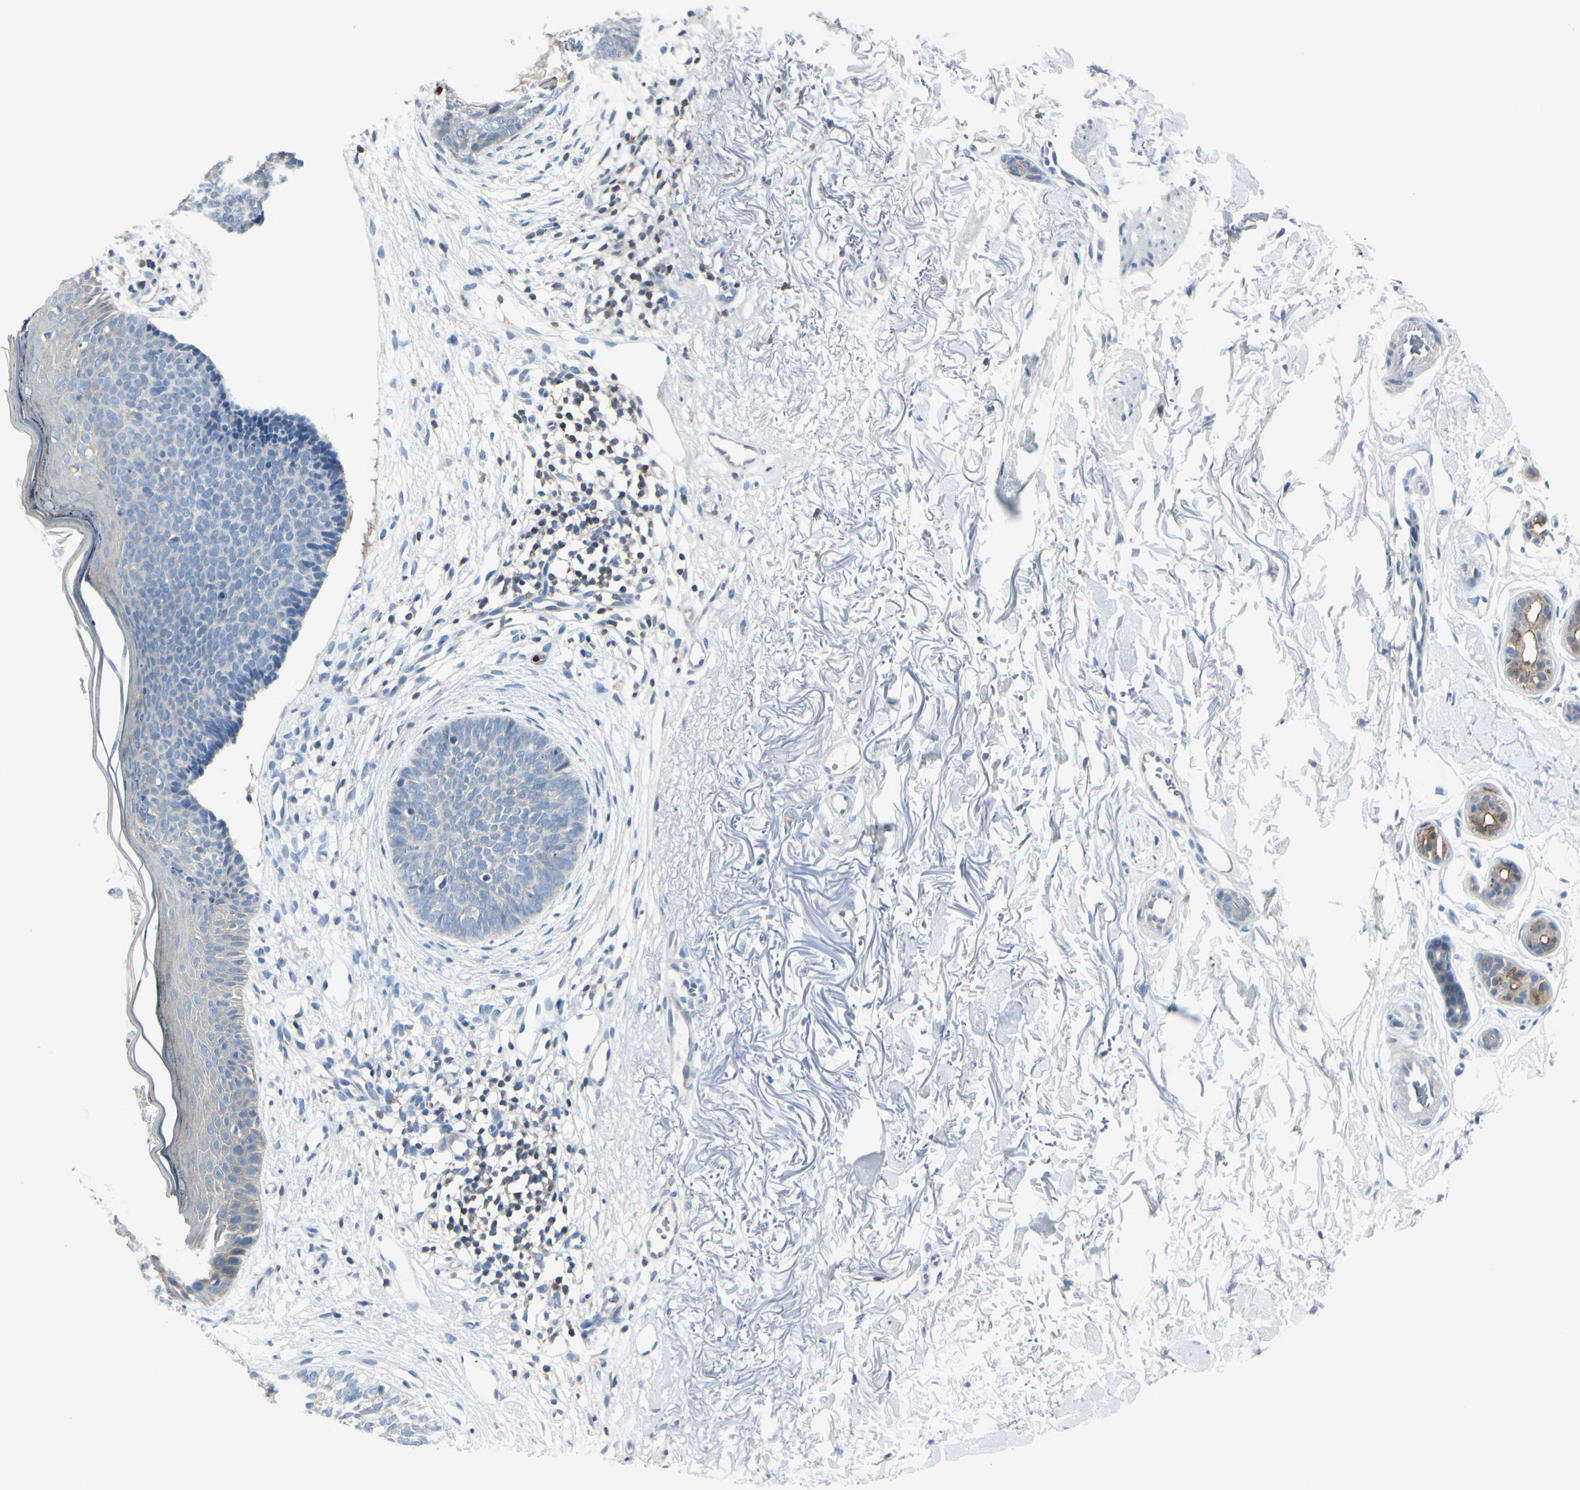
{"staining": {"intensity": "negative", "quantity": "none", "location": "none"}, "tissue": "skin cancer", "cell_type": "Tumor cells", "image_type": "cancer", "snomed": [{"axis": "morphology", "description": "Basal cell carcinoma"}, {"axis": "topography", "description": "Skin"}], "caption": "DAB (3,3'-diaminobenzidine) immunohistochemical staining of human skin cancer reveals no significant staining in tumor cells. (IHC, brightfield microscopy, high magnification).", "gene": "SLC9A3R1", "patient": {"sex": "female", "age": 70}}